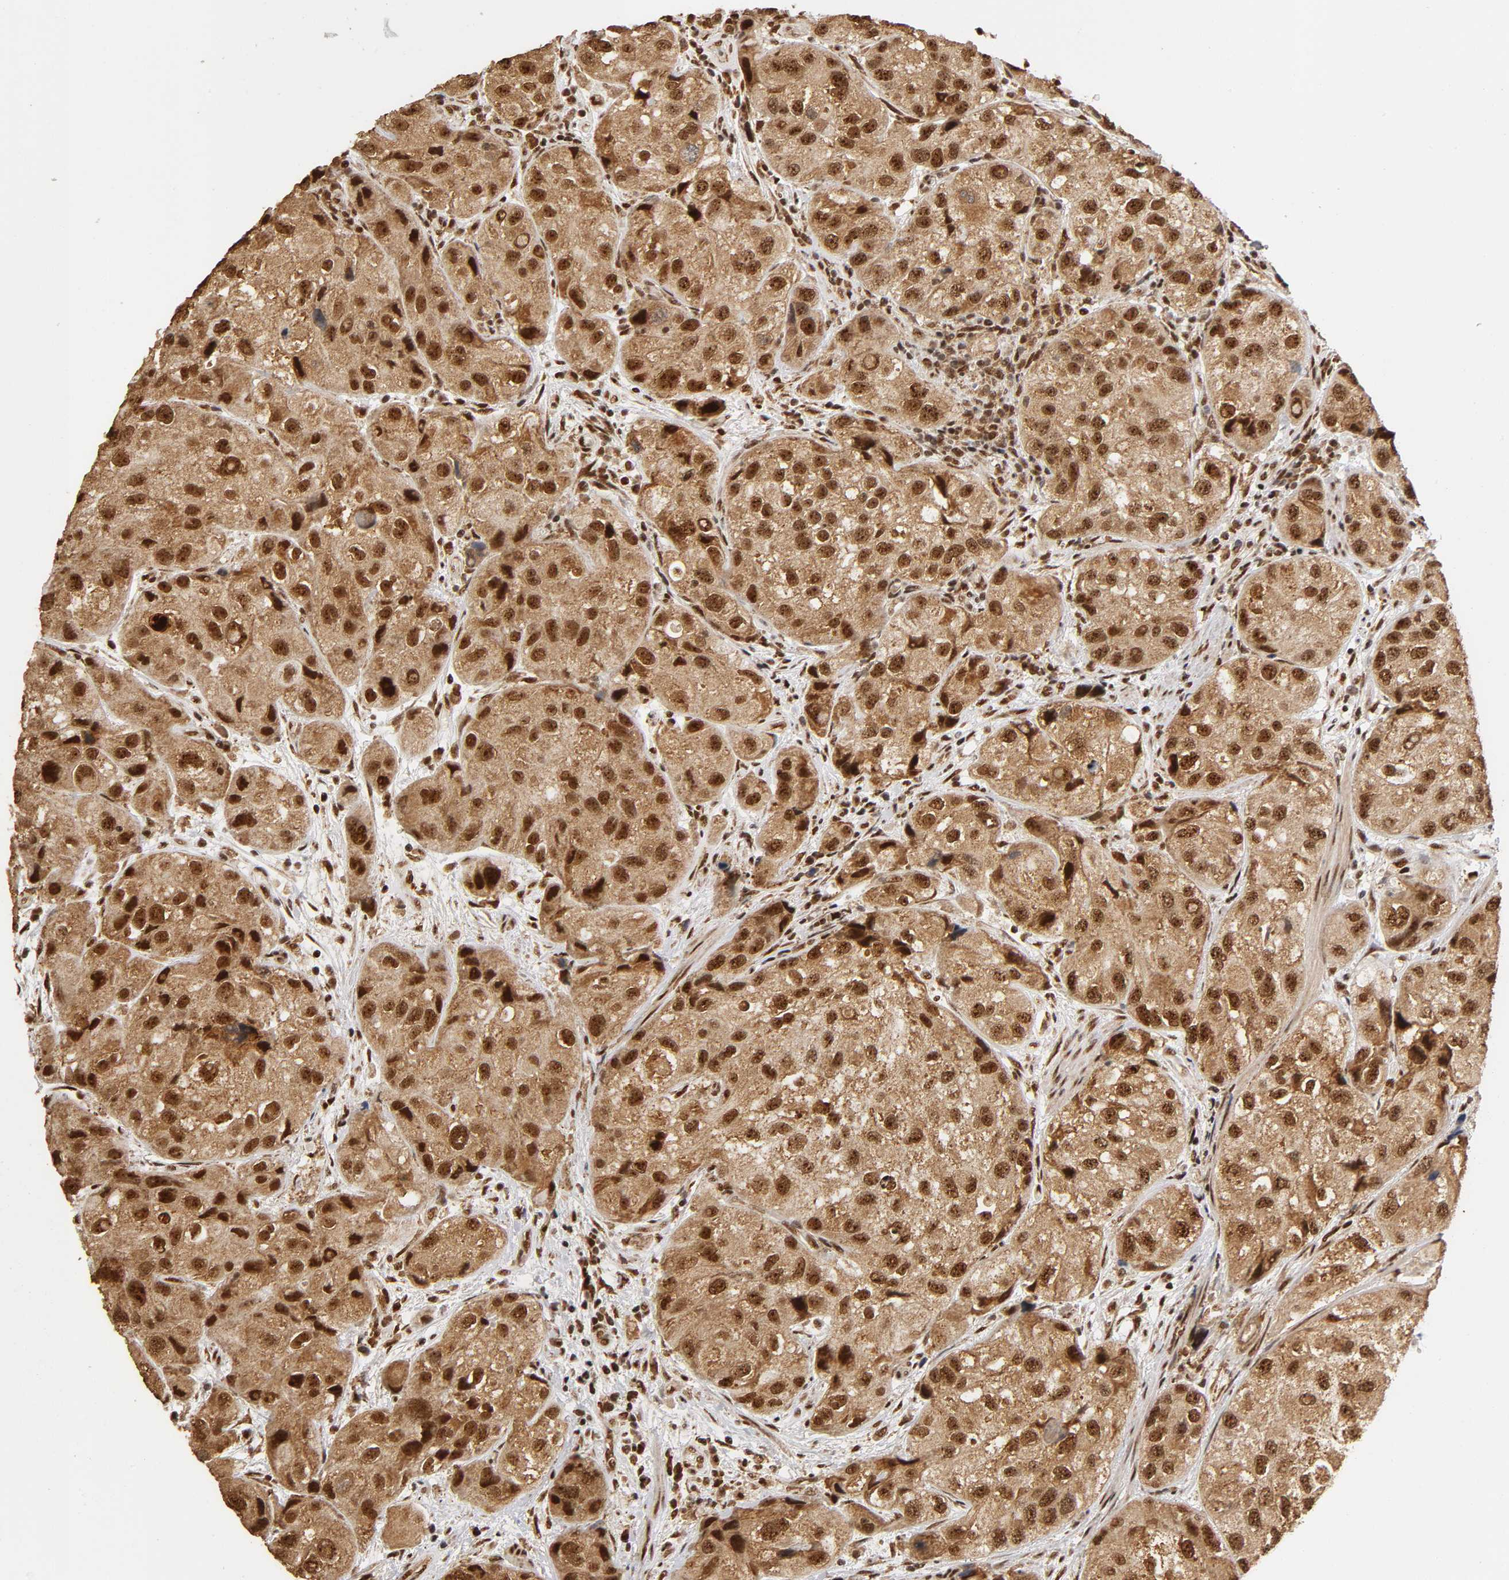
{"staining": {"intensity": "strong", "quantity": ">75%", "location": "cytoplasmic/membranous,nuclear"}, "tissue": "urothelial cancer", "cell_type": "Tumor cells", "image_type": "cancer", "snomed": [{"axis": "morphology", "description": "Urothelial carcinoma, High grade"}, {"axis": "topography", "description": "Urinary bladder"}], "caption": "Immunohistochemical staining of human urothelial cancer exhibits high levels of strong cytoplasmic/membranous and nuclear protein positivity in about >75% of tumor cells. (DAB = brown stain, brightfield microscopy at high magnification).", "gene": "RNF122", "patient": {"sex": "female", "age": 64}}